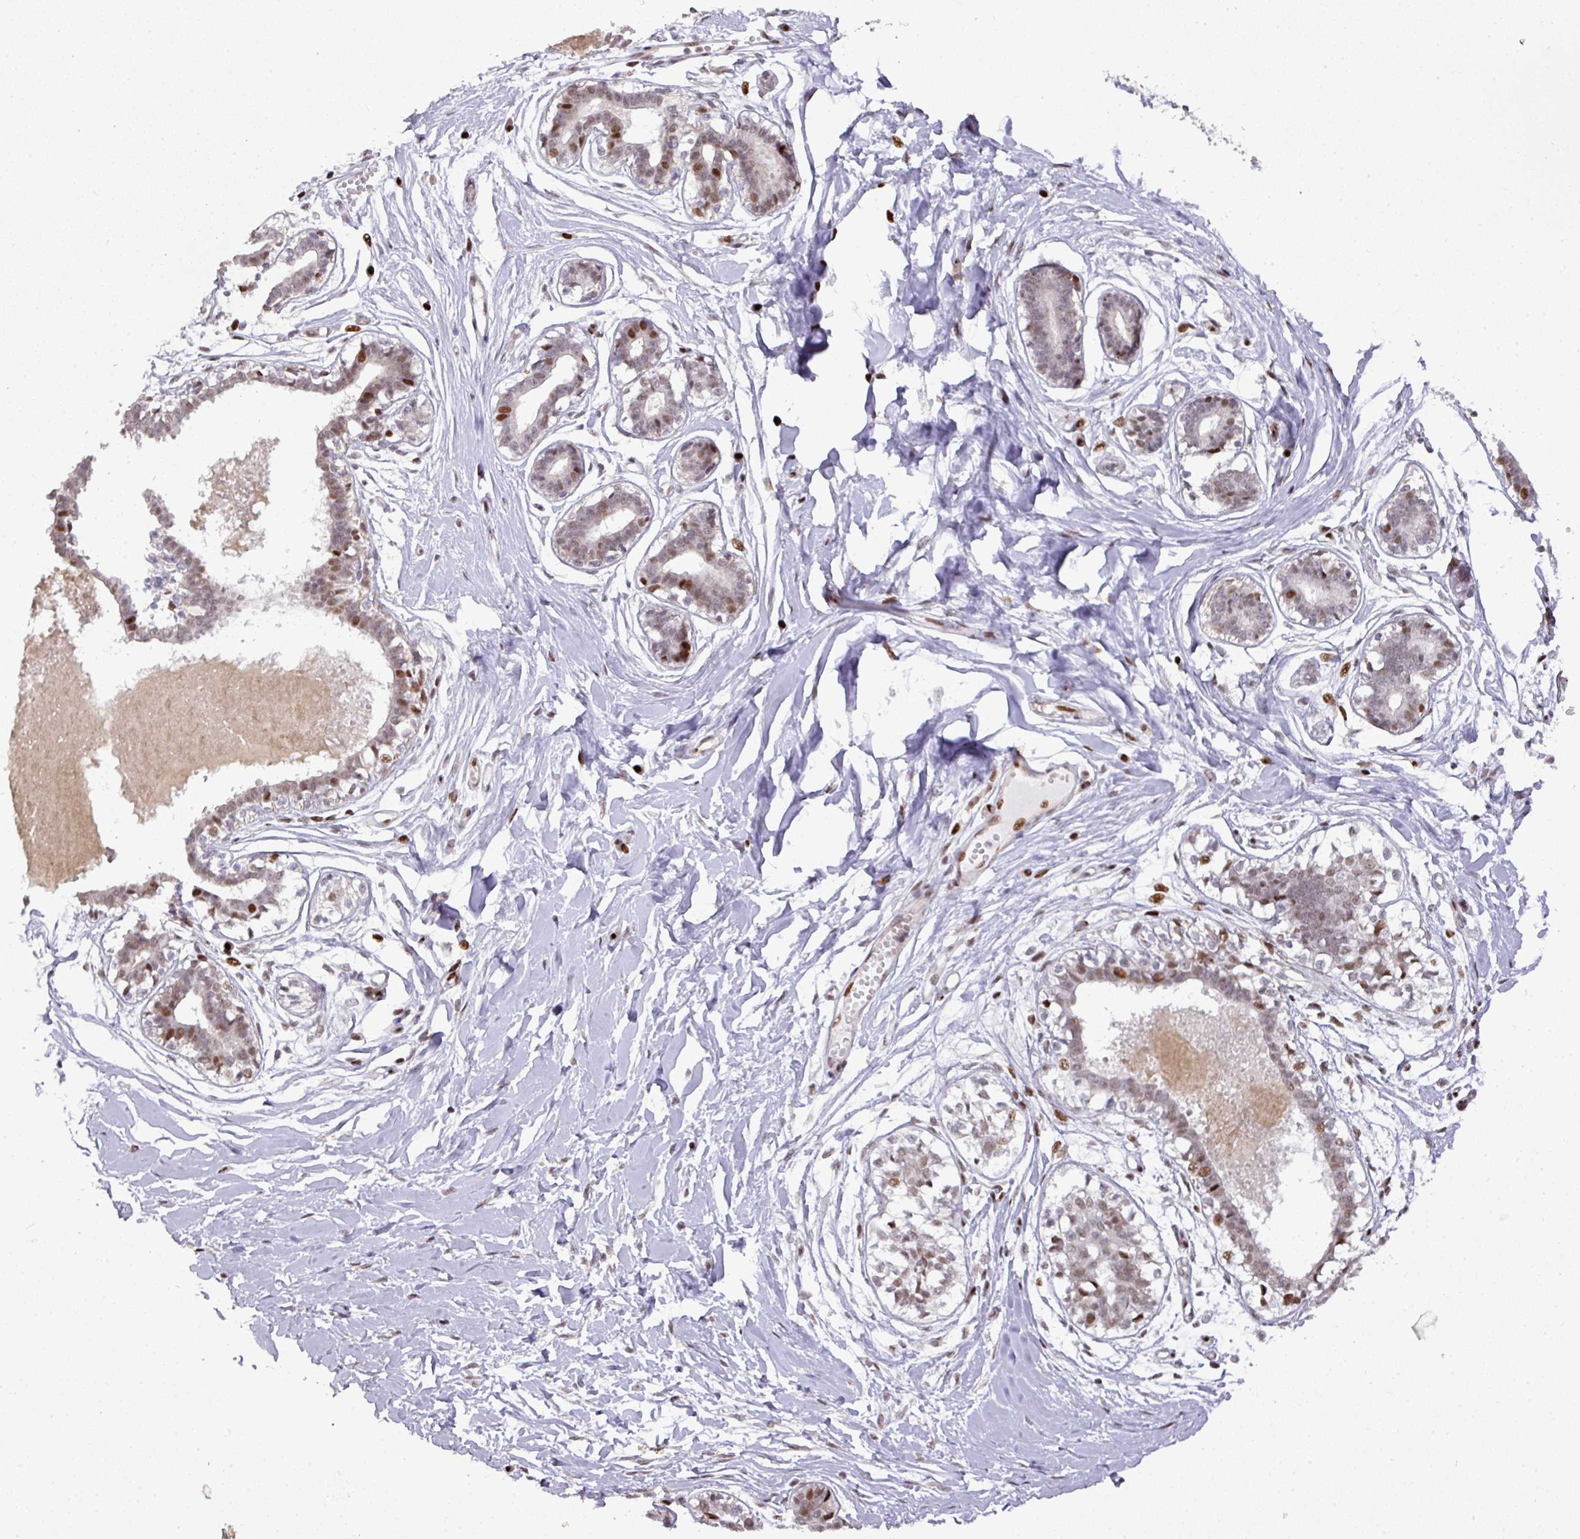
{"staining": {"intensity": "negative", "quantity": "none", "location": "none"}, "tissue": "breast", "cell_type": "Adipocytes", "image_type": "normal", "snomed": [{"axis": "morphology", "description": "Normal tissue, NOS"}, {"axis": "topography", "description": "Breast"}], "caption": "DAB immunohistochemical staining of benign human breast shows no significant staining in adipocytes. Brightfield microscopy of immunohistochemistry (IHC) stained with DAB (brown) and hematoxylin (blue), captured at high magnification.", "gene": "MYSM1", "patient": {"sex": "female", "age": 45}}